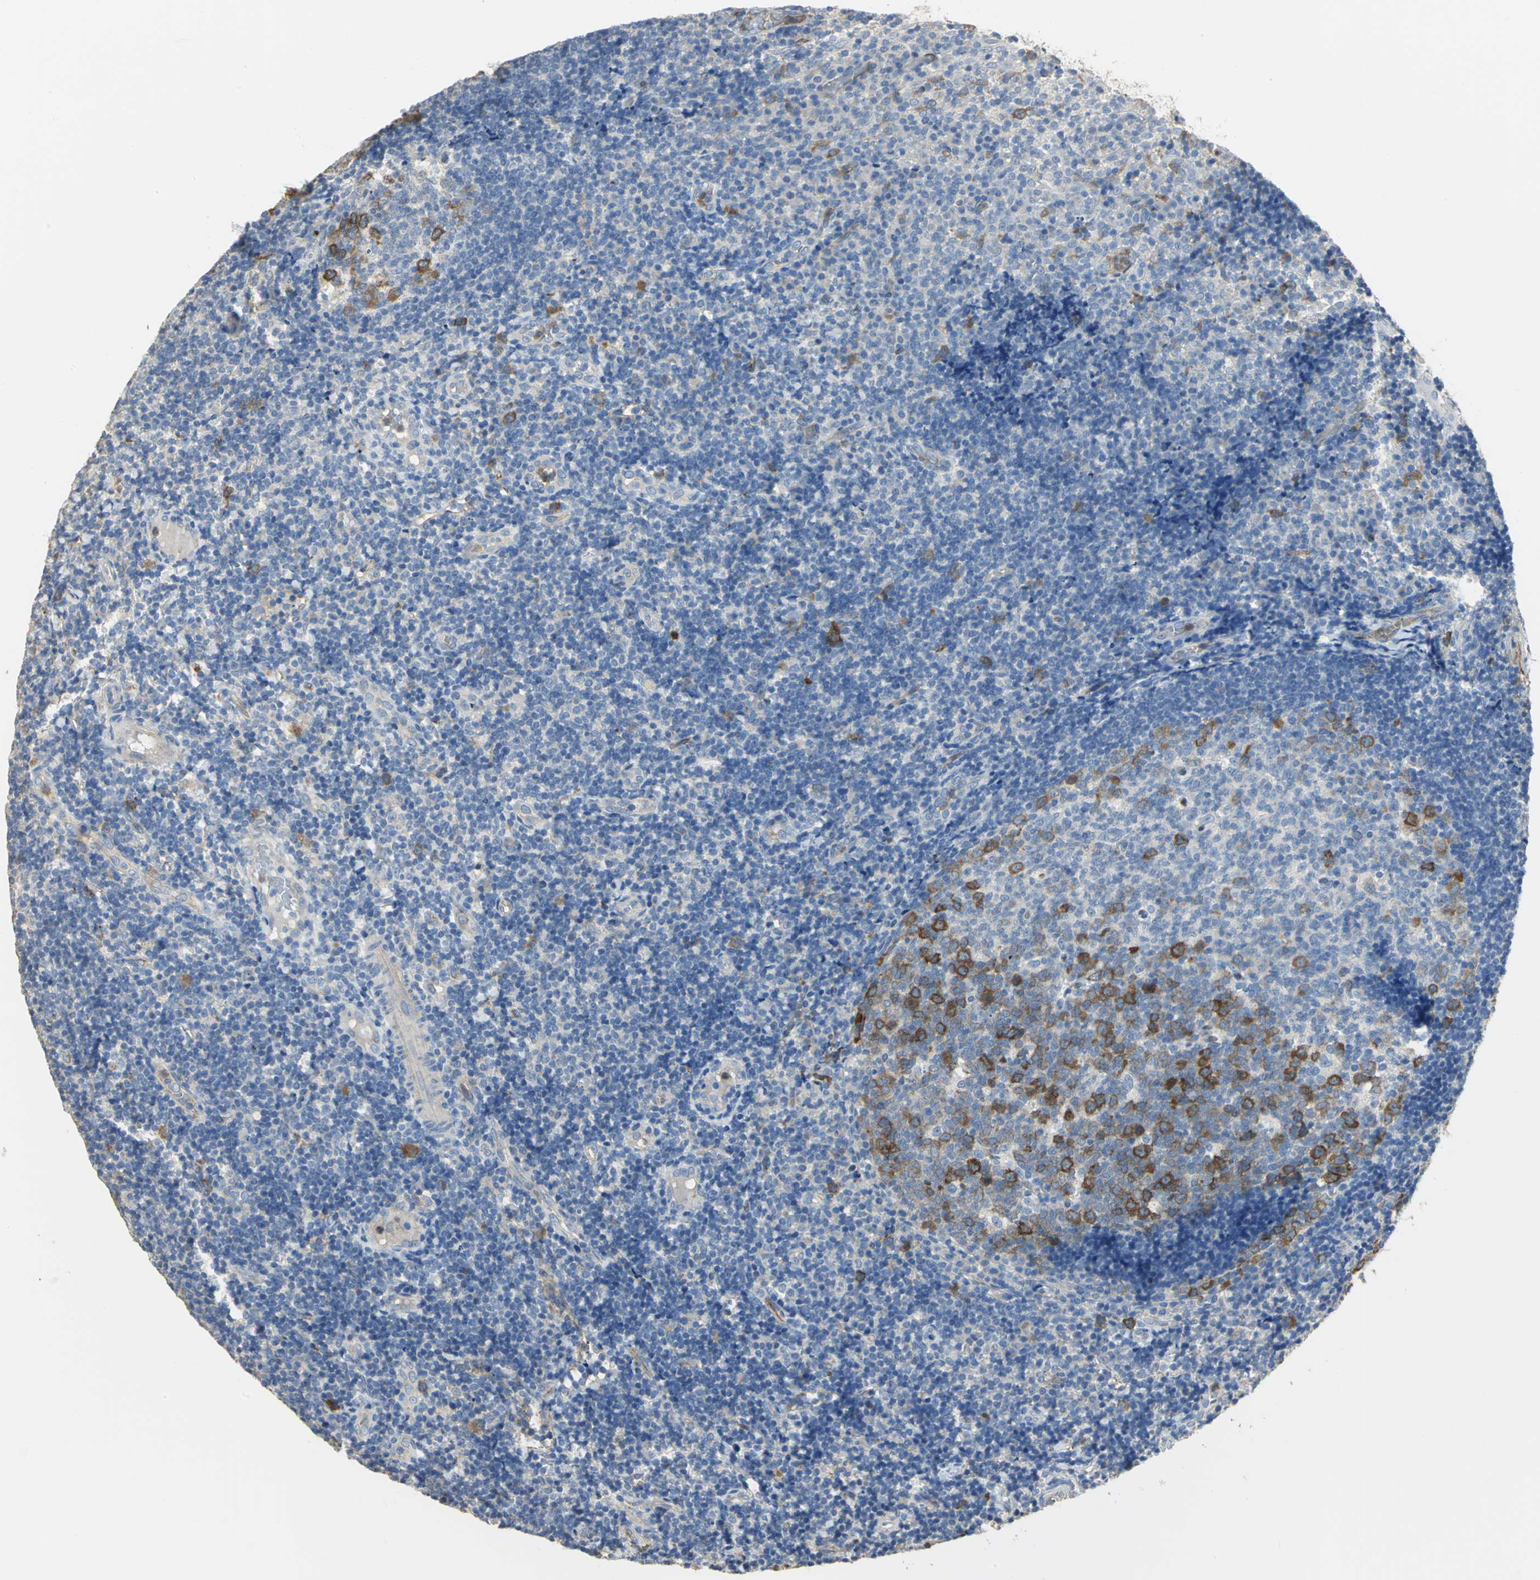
{"staining": {"intensity": "strong", "quantity": "25%-75%", "location": "cytoplasmic/membranous"}, "tissue": "tonsil", "cell_type": "Germinal center cells", "image_type": "normal", "snomed": [{"axis": "morphology", "description": "Normal tissue, NOS"}, {"axis": "topography", "description": "Tonsil"}], "caption": "A high amount of strong cytoplasmic/membranous positivity is appreciated in approximately 25%-75% of germinal center cells in unremarkable tonsil.", "gene": "DLGAP5", "patient": {"sex": "female", "age": 40}}